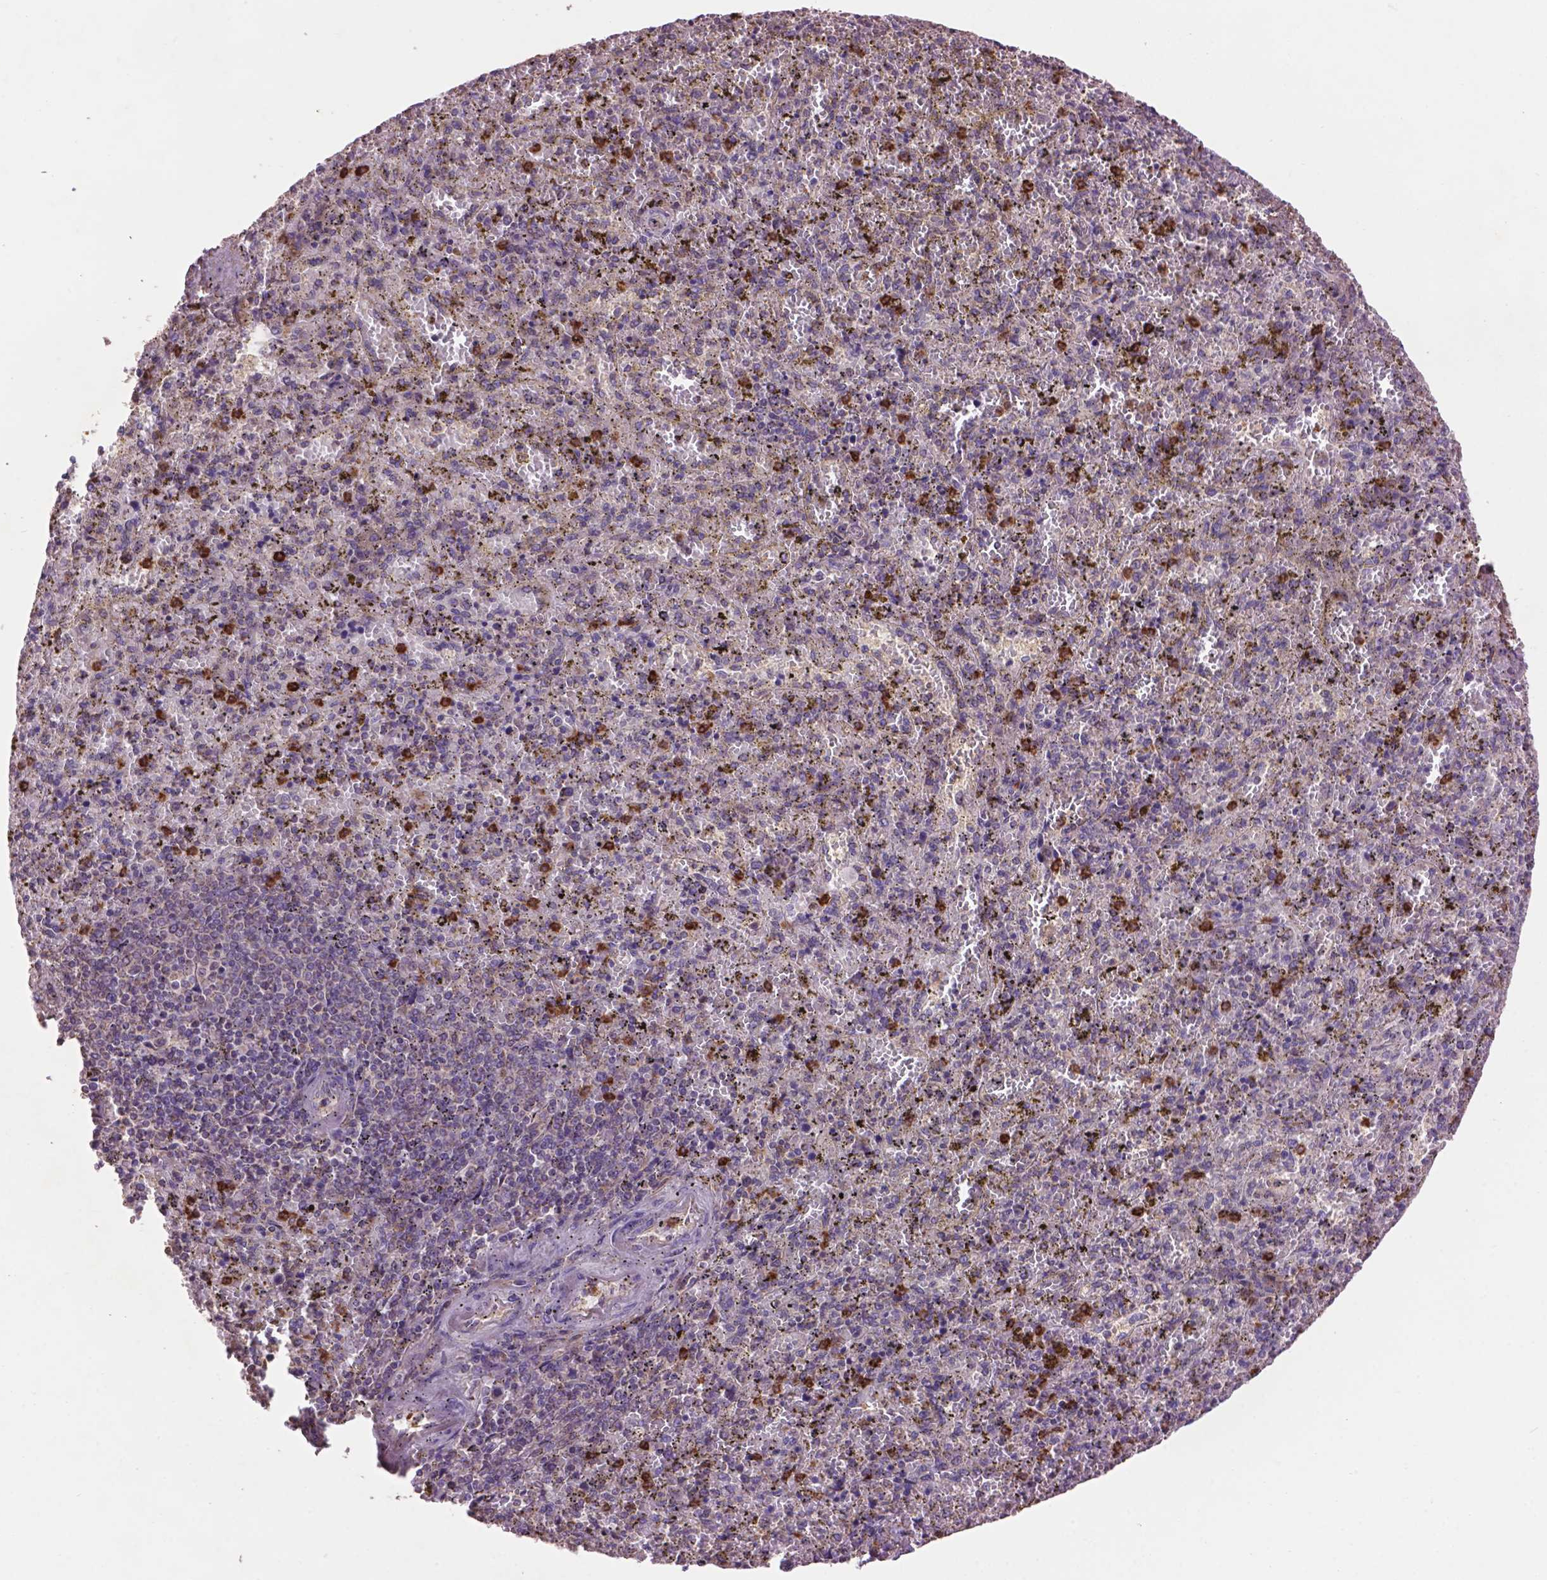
{"staining": {"intensity": "strong", "quantity": "<25%", "location": "cytoplasmic/membranous,nuclear"}, "tissue": "spleen", "cell_type": "Cells in red pulp", "image_type": "normal", "snomed": [{"axis": "morphology", "description": "Normal tissue, NOS"}, {"axis": "topography", "description": "Spleen"}], "caption": "Protein staining reveals strong cytoplasmic/membranous,nuclear staining in approximately <25% of cells in red pulp in benign spleen. (brown staining indicates protein expression, while blue staining denotes nuclei).", "gene": "LRRC3C", "patient": {"sex": "female", "age": 50}}